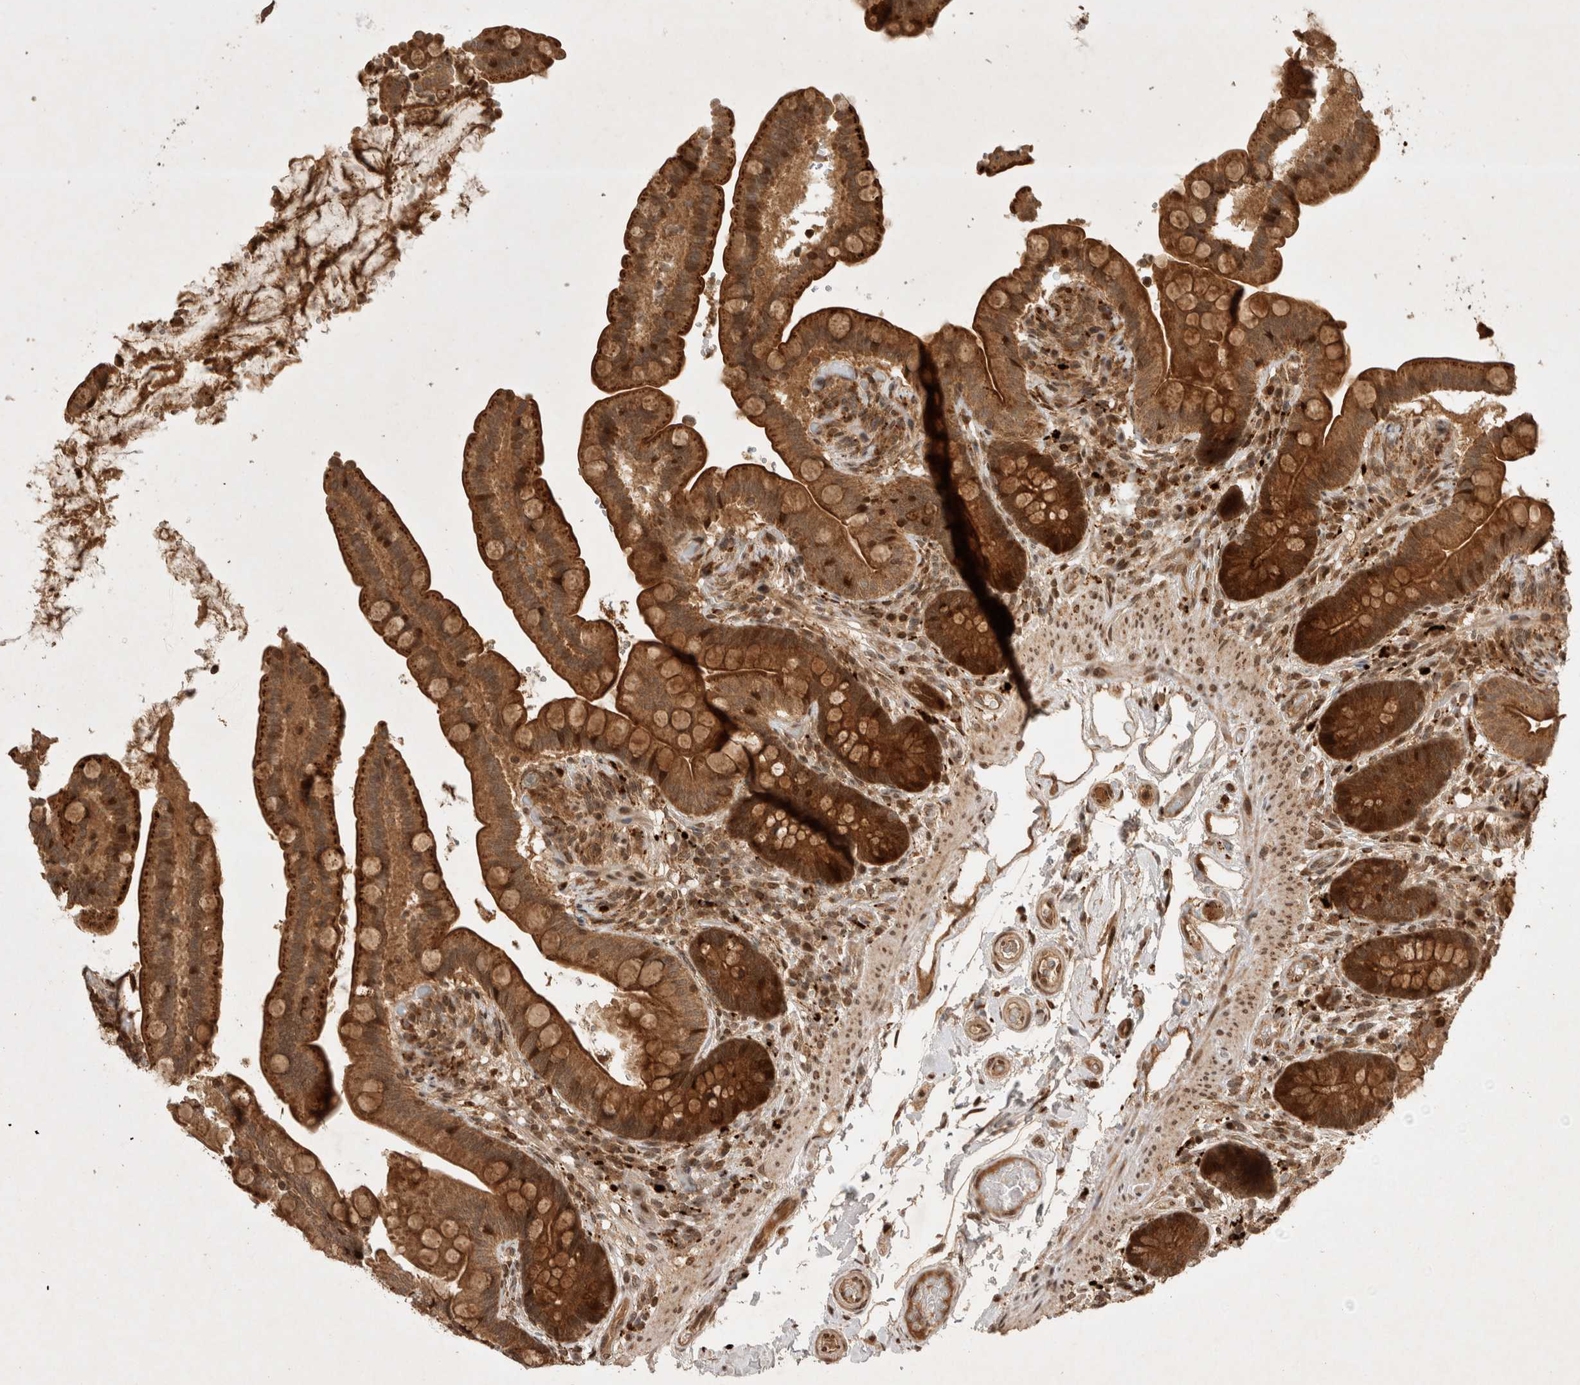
{"staining": {"intensity": "moderate", "quantity": ">75%", "location": "cytoplasmic/membranous,nuclear"}, "tissue": "colon", "cell_type": "Endothelial cells", "image_type": "normal", "snomed": [{"axis": "morphology", "description": "Normal tissue, NOS"}, {"axis": "topography", "description": "Smooth muscle"}, {"axis": "topography", "description": "Colon"}], "caption": "The immunohistochemical stain highlights moderate cytoplasmic/membranous,nuclear expression in endothelial cells of unremarkable colon. The staining was performed using DAB, with brown indicating positive protein expression. Nuclei are stained blue with hematoxylin.", "gene": "FAM221A", "patient": {"sex": "male", "age": 73}}